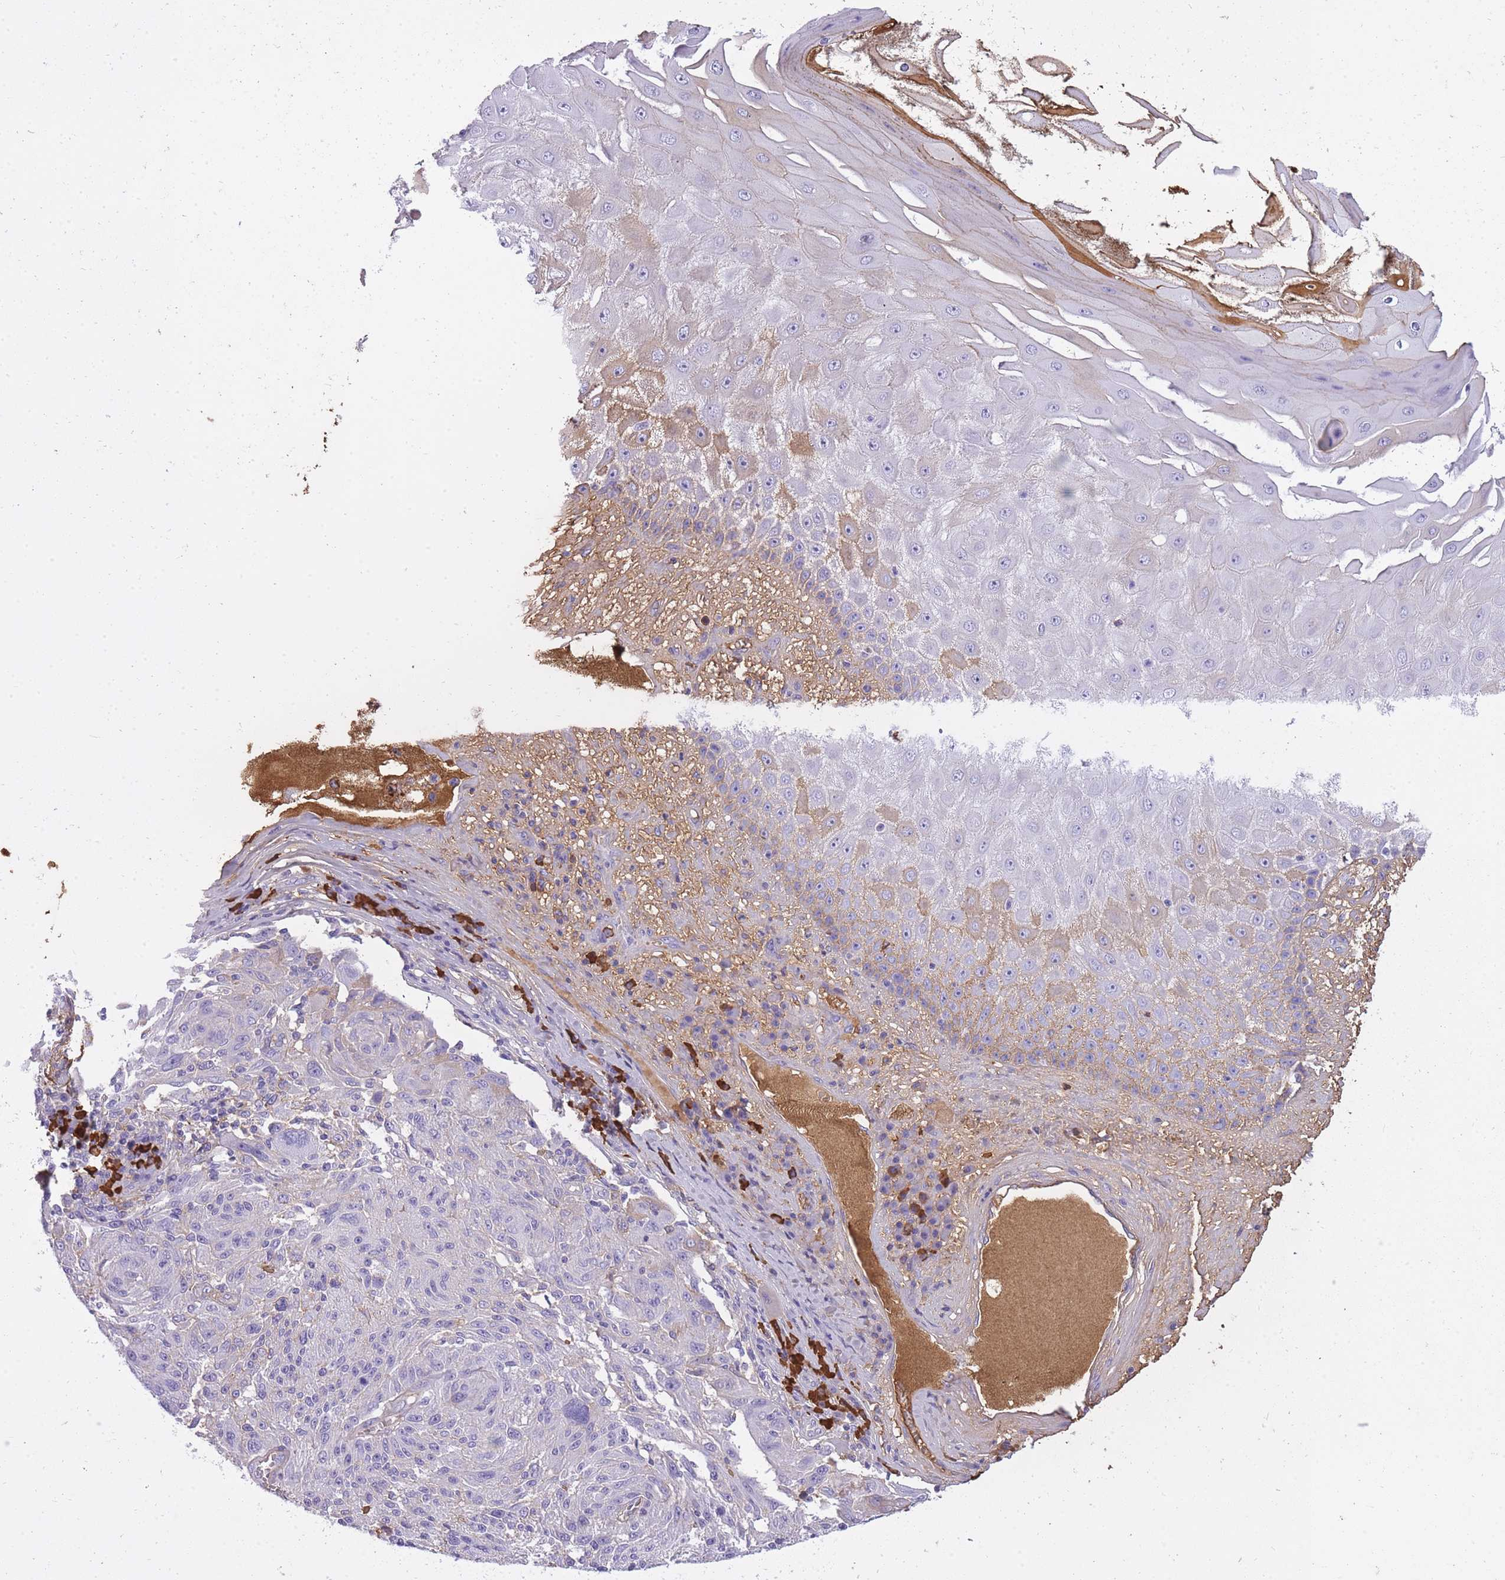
{"staining": {"intensity": "negative", "quantity": "none", "location": "none"}, "tissue": "melanoma", "cell_type": "Tumor cells", "image_type": "cancer", "snomed": [{"axis": "morphology", "description": "Malignant melanoma, NOS"}, {"axis": "topography", "description": "Skin"}], "caption": "The photomicrograph reveals no significant staining in tumor cells of melanoma. The staining was performed using DAB to visualize the protein expression in brown, while the nuclei were stained in blue with hematoxylin (Magnification: 20x).", "gene": "IGKV1D-42", "patient": {"sex": "male", "age": 53}}